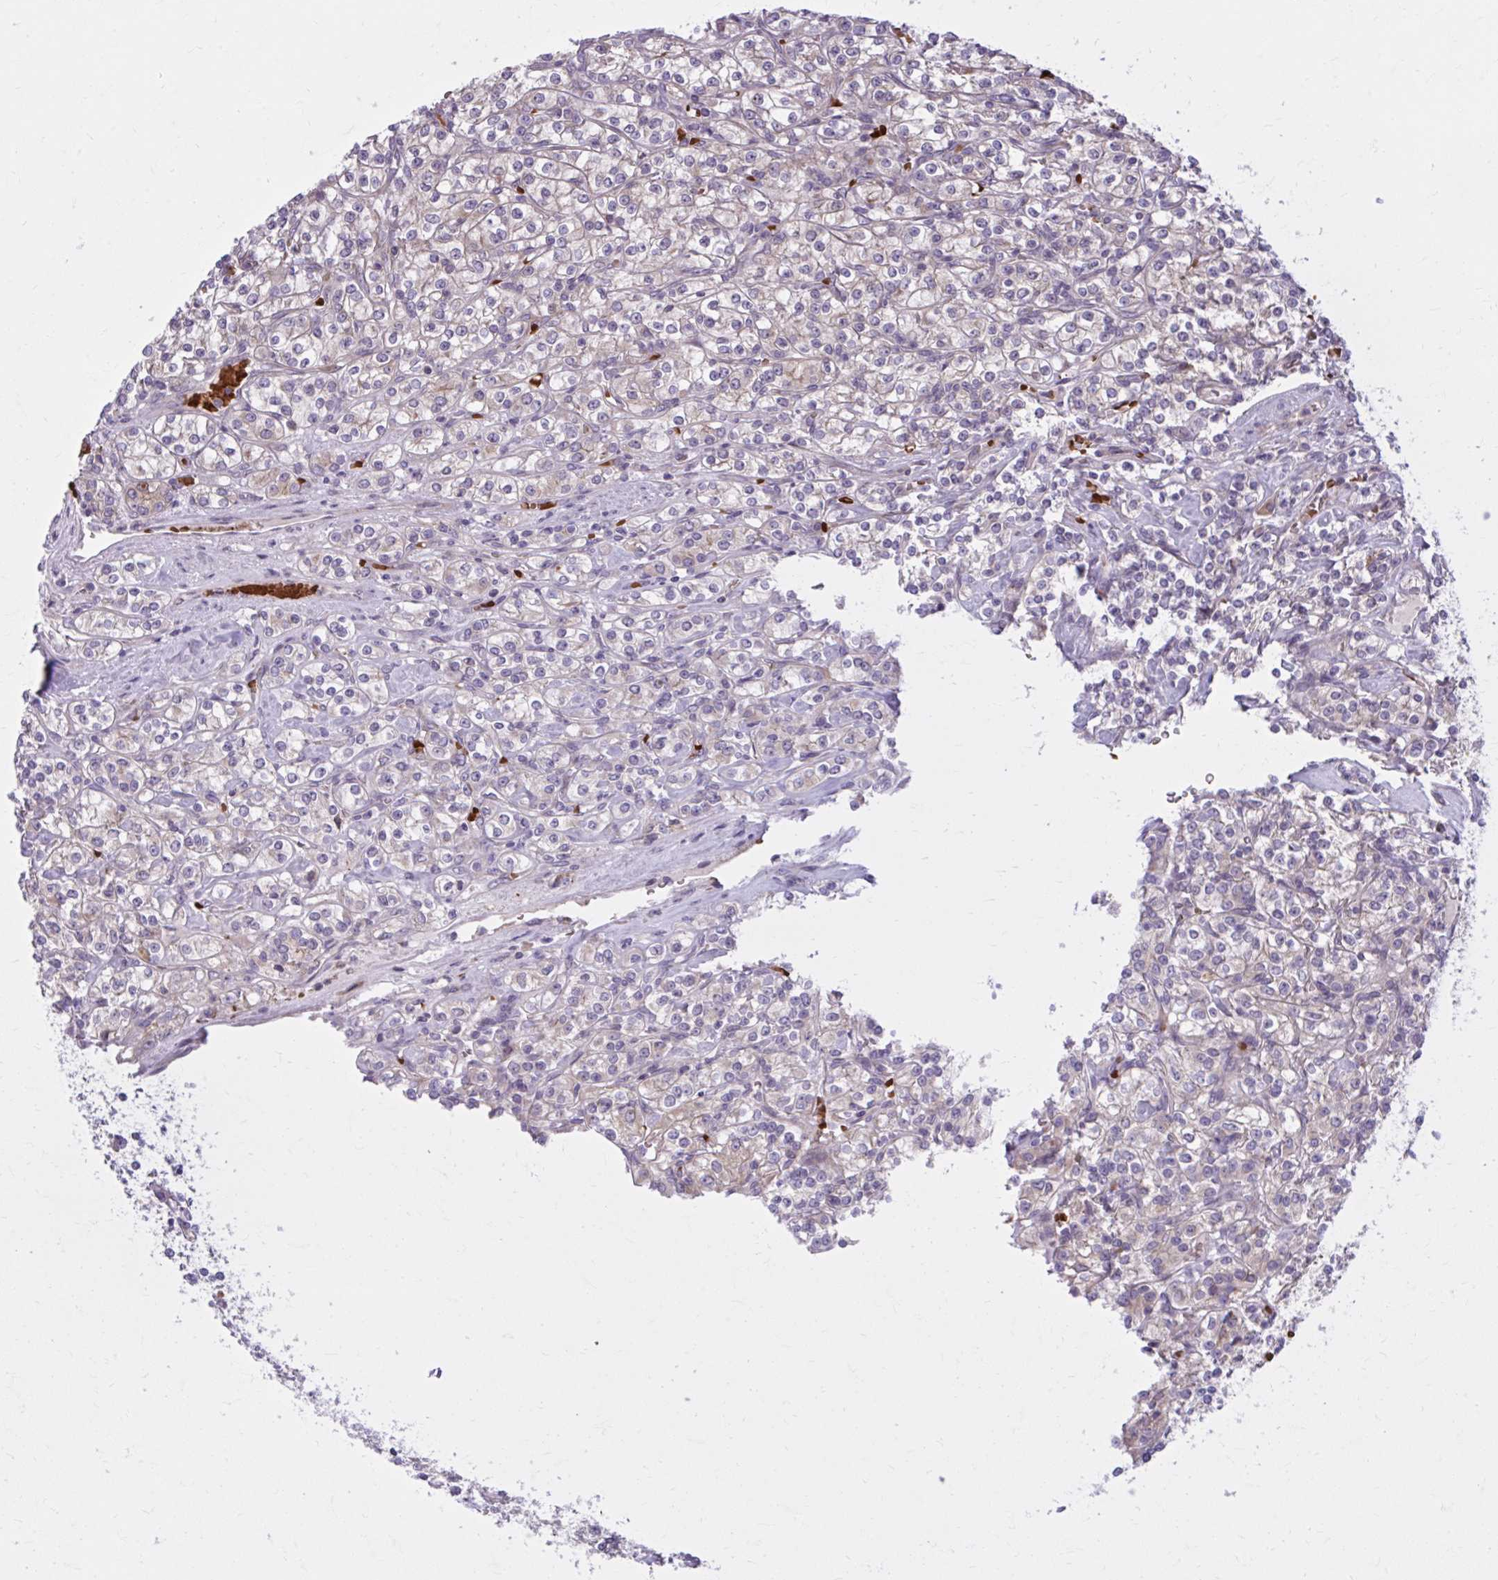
{"staining": {"intensity": "weak", "quantity": "<25%", "location": "cytoplasmic/membranous"}, "tissue": "renal cancer", "cell_type": "Tumor cells", "image_type": "cancer", "snomed": [{"axis": "morphology", "description": "Adenocarcinoma, NOS"}, {"axis": "topography", "description": "Kidney"}], "caption": "An image of adenocarcinoma (renal) stained for a protein shows no brown staining in tumor cells.", "gene": "SNF8", "patient": {"sex": "male", "age": 77}}